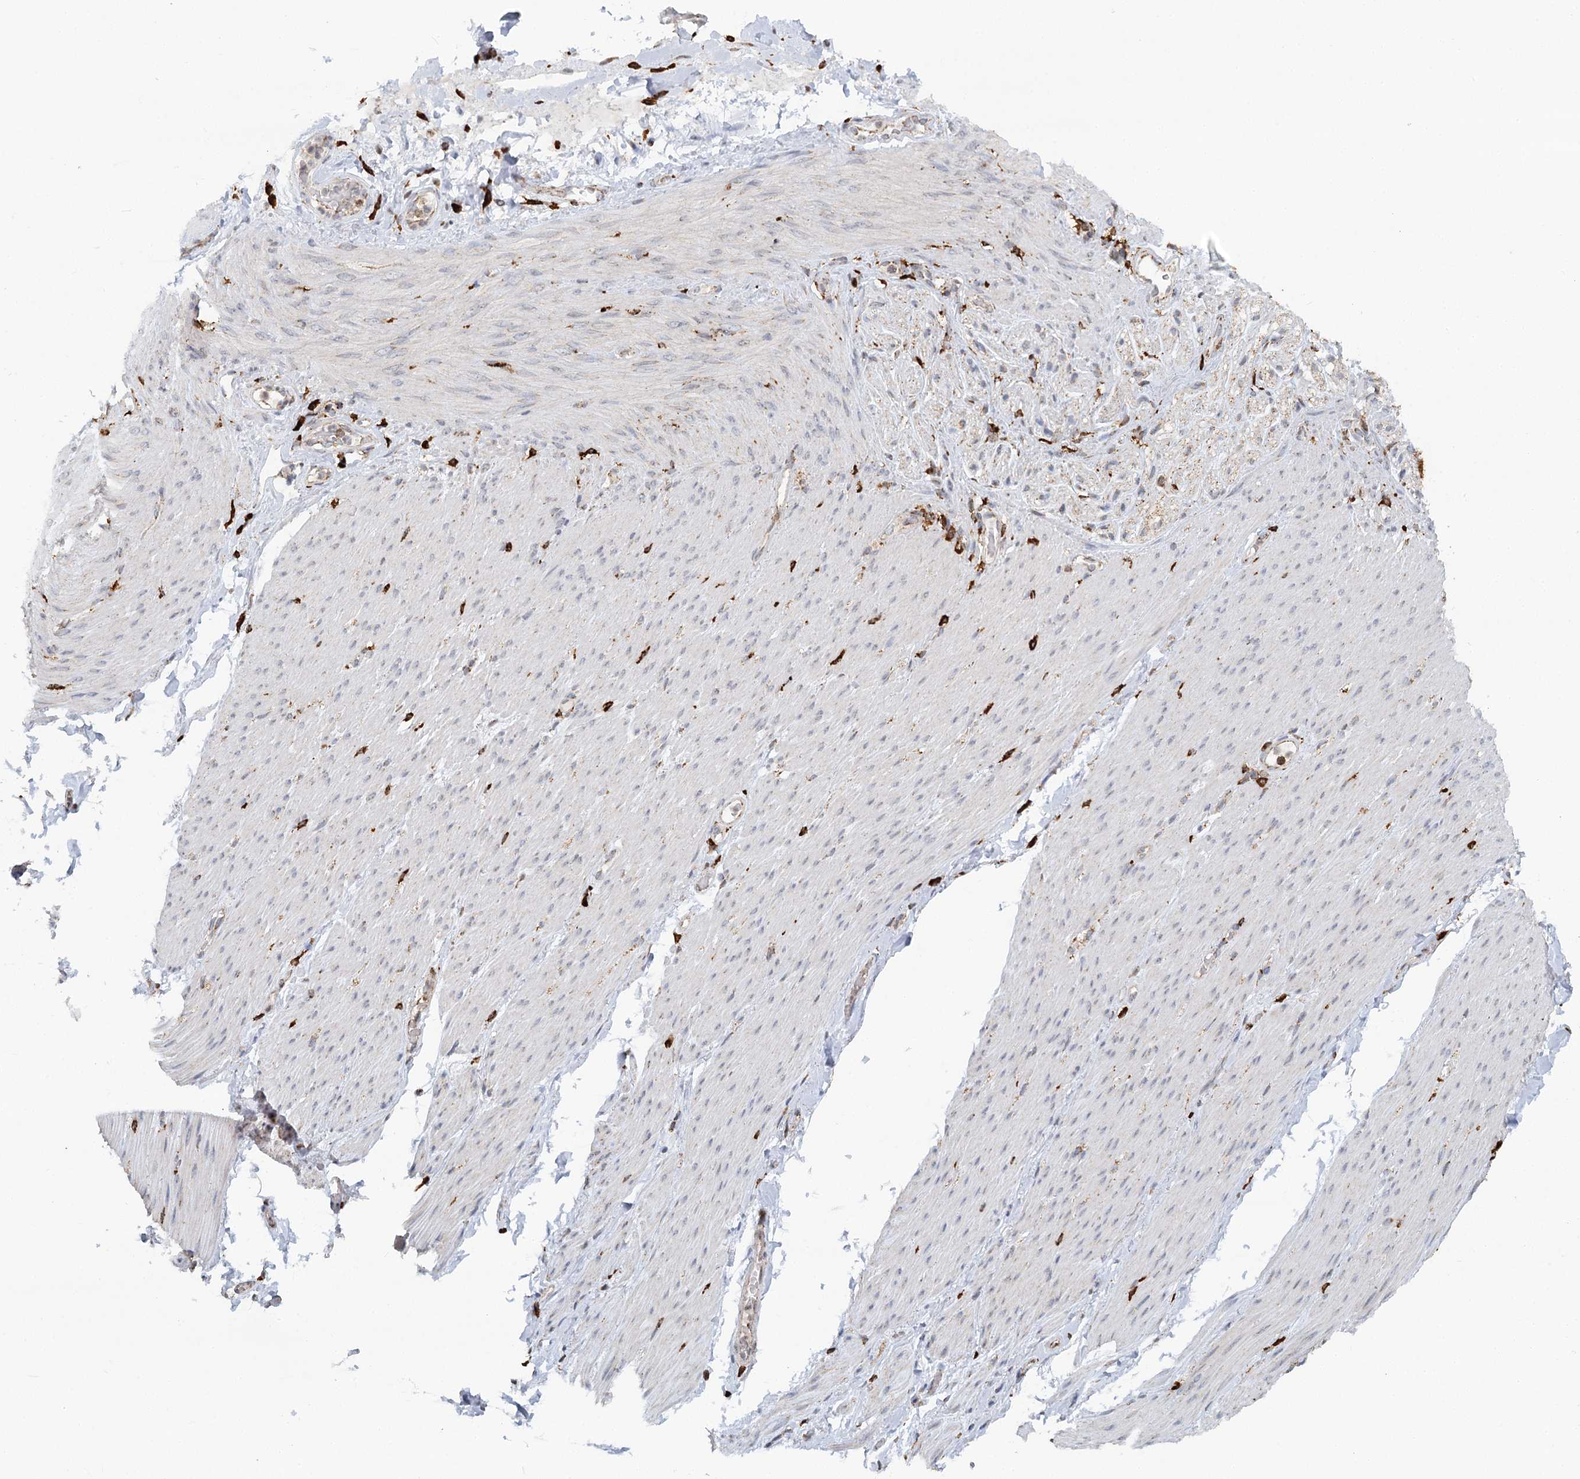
{"staining": {"intensity": "negative", "quantity": "none", "location": "none"}, "tissue": "adipose tissue", "cell_type": "Adipocytes", "image_type": "normal", "snomed": [{"axis": "morphology", "description": "Normal tissue, NOS"}, {"axis": "topography", "description": "Colon"}, {"axis": "topography", "description": "Peripheral nerve tissue"}], "caption": "A histopathology image of human adipose tissue is negative for staining in adipocytes. (DAB (3,3'-diaminobenzidine) immunohistochemistry (IHC) with hematoxylin counter stain).", "gene": "TAS1R1", "patient": {"sex": "female", "age": 61}}